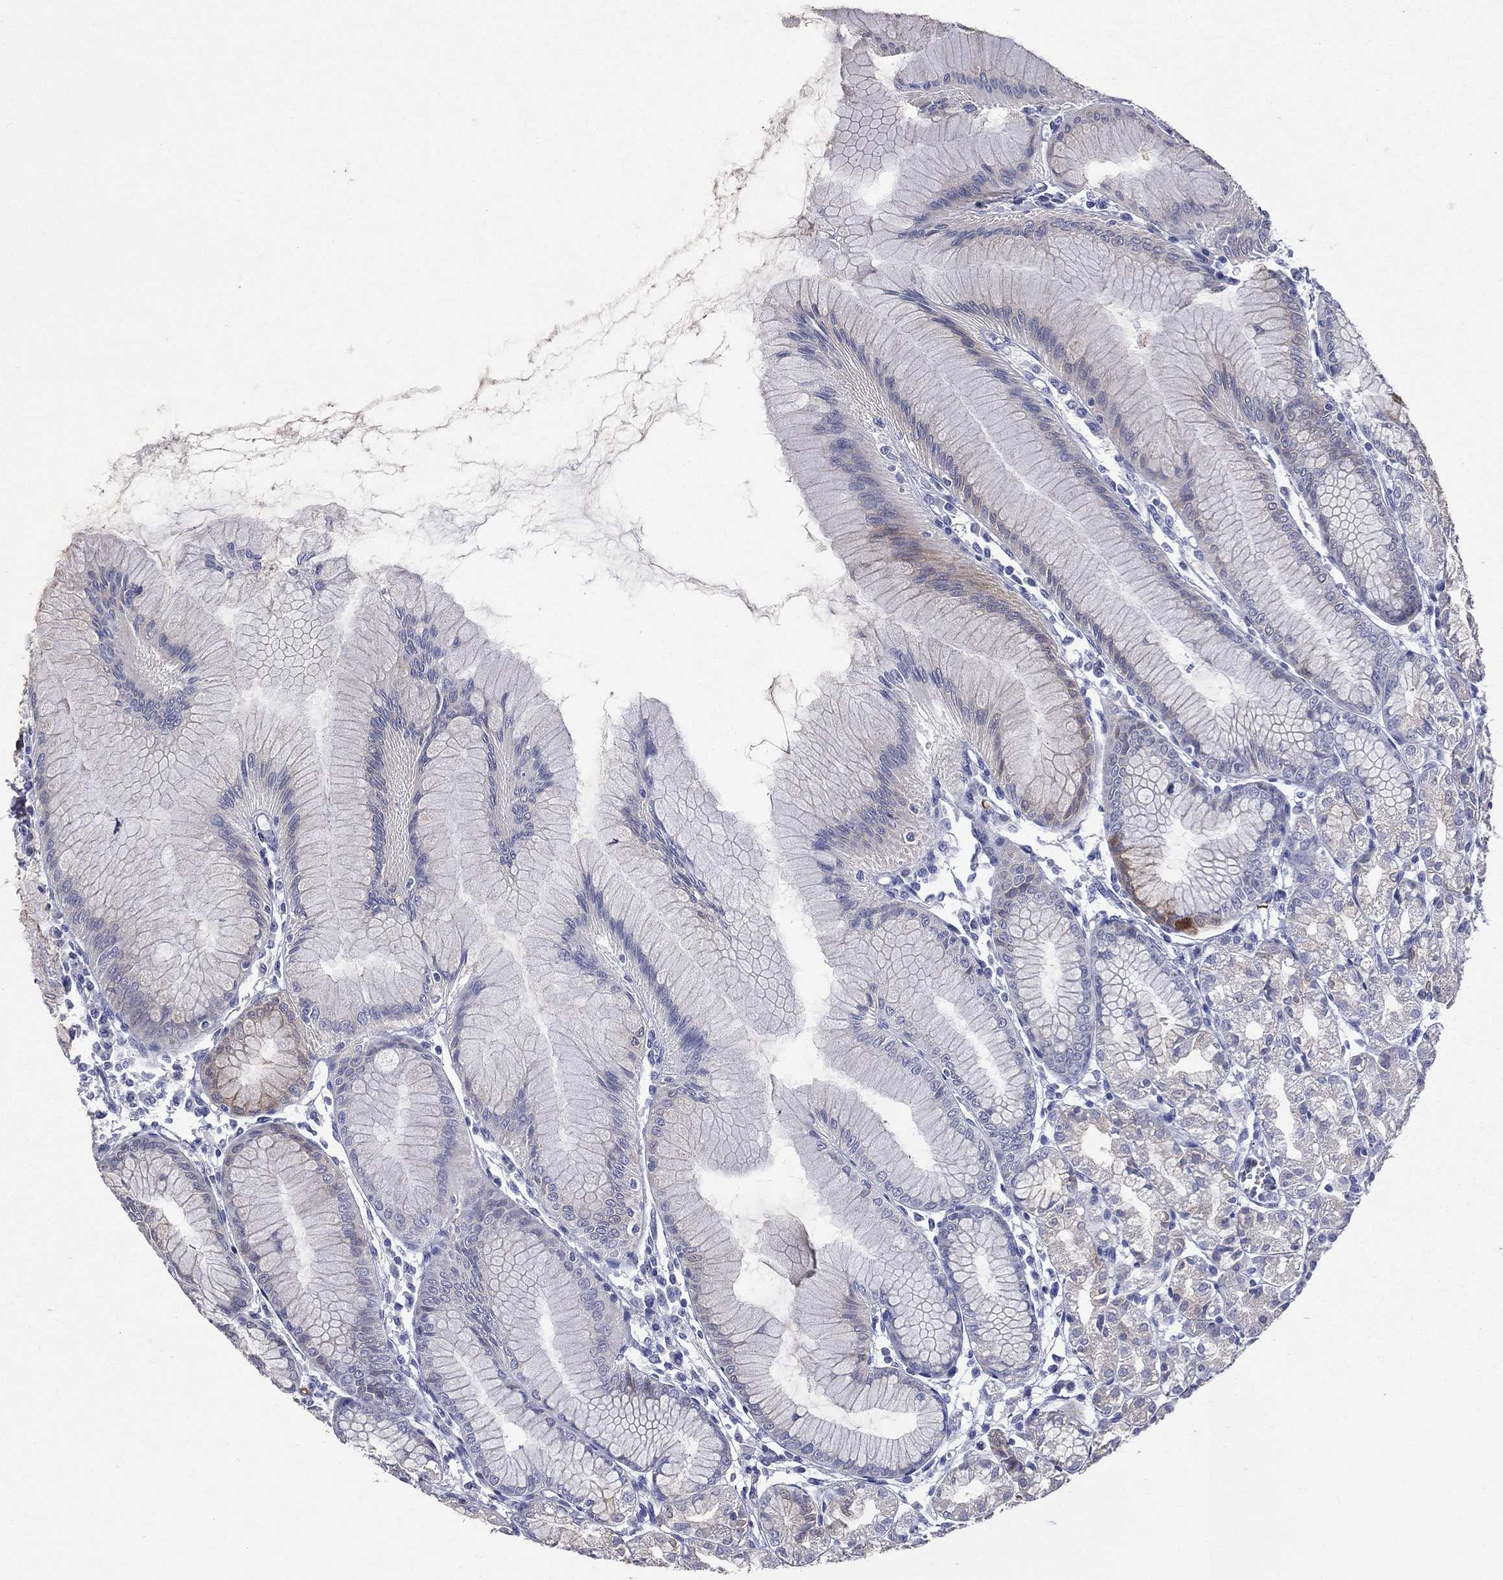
{"staining": {"intensity": "negative", "quantity": "none", "location": "none"}, "tissue": "stomach", "cell_type": "Glandular cells", "image_type": "normal", "snomed": [{"axis": "morphology", "description": "Normal tissue, NOS"}, {"axis": "topography", "description": "Stomach"}], "caption": "A high-resolution photomicrograph shows immunohistochemistry (IHC) staining of normal stomach, which demonstrates no significant staining in glandular cells. (DAB IHC visualized using brightfield microscopy, high magnification).", "gene": "CES2", "patient": {"sex": "female", "age": 57}}